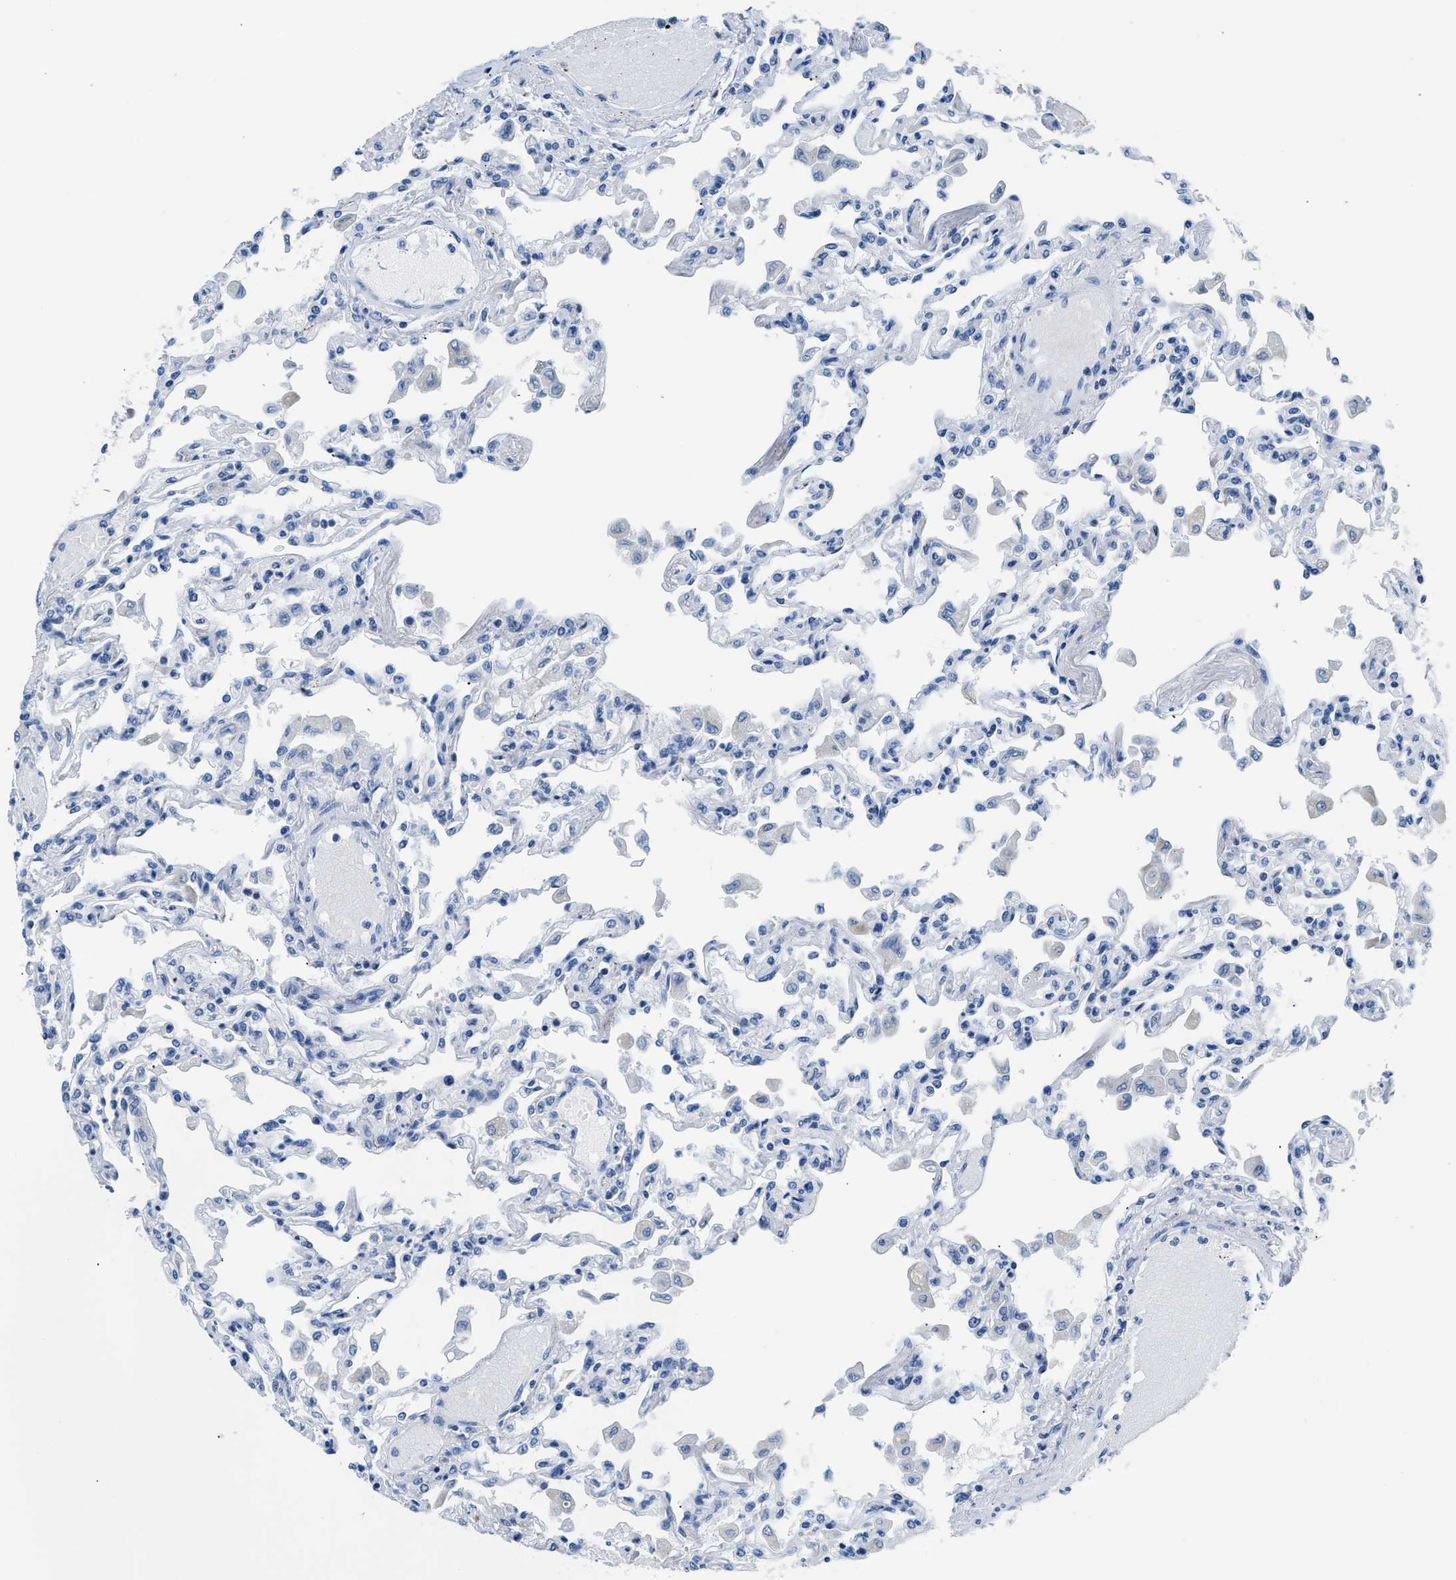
{"staining": {"intensity": "moderate", "quantity": "<25%", "location": "nuclear"}, "tissue": "lung", "cell_type": "Alveolar cells", "image_type": "normal", "snomed": [{"axis": "morphology", "description": "Normal tissue, NOS"}, {"axis": "topography", "description": "Bronchus"}, {"axis": "topography", "description": "Lung"}], "caption": "Immunohistochemical staining of normal human lung displays low levels of moderate nuclear positivity in approximately <25% of alveolar cells.", "gene": "NFATC2", "patient": {"sex": "female", "age": 49}}